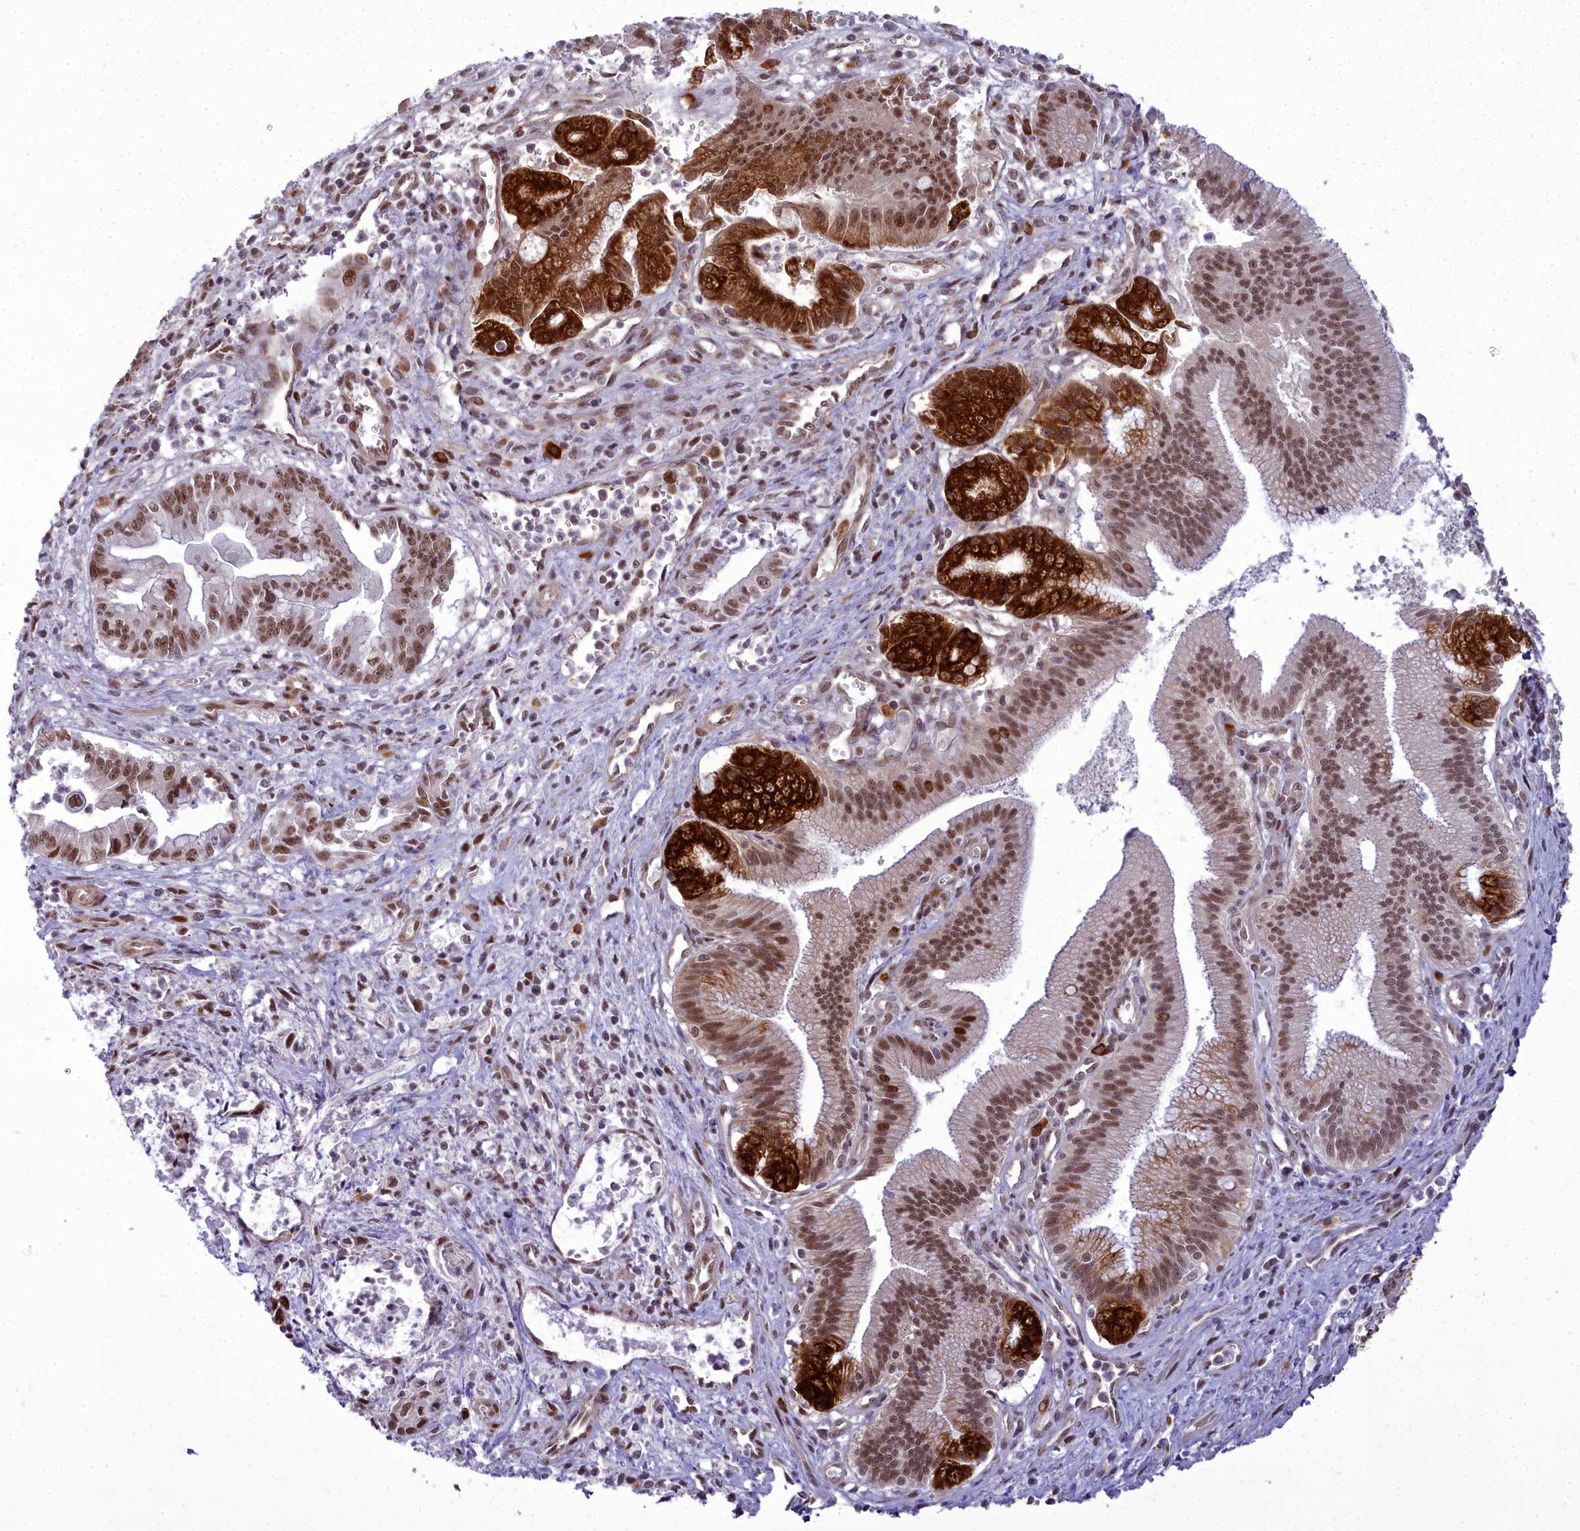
{"staining": {"intensity": "strong", "quantity": "25%-75%", "location": "cytoplasmic/membranous,nuclear"}, "tissue": "pancreatic cancer", "cell_type": "Tumor cells", "image_type": "cancer", "snomed": [{"axis": "morphology", "description": "Adenocarcinoma, NOS"}, {"axis": "topography", "description": "Pancreas"}], "caption": "A brown stain labels strong cytoplasmic/membranous and nuclear positivity of a protein in human pancreatic adenocarcinoma tumor cells. The staining was performed using DAB, with brown indicating positive protein expression. Nuclei are stained blue with hematoxylin.", "gene": "CEACAM19", "patient": {"sex": "male", "age": 78}}